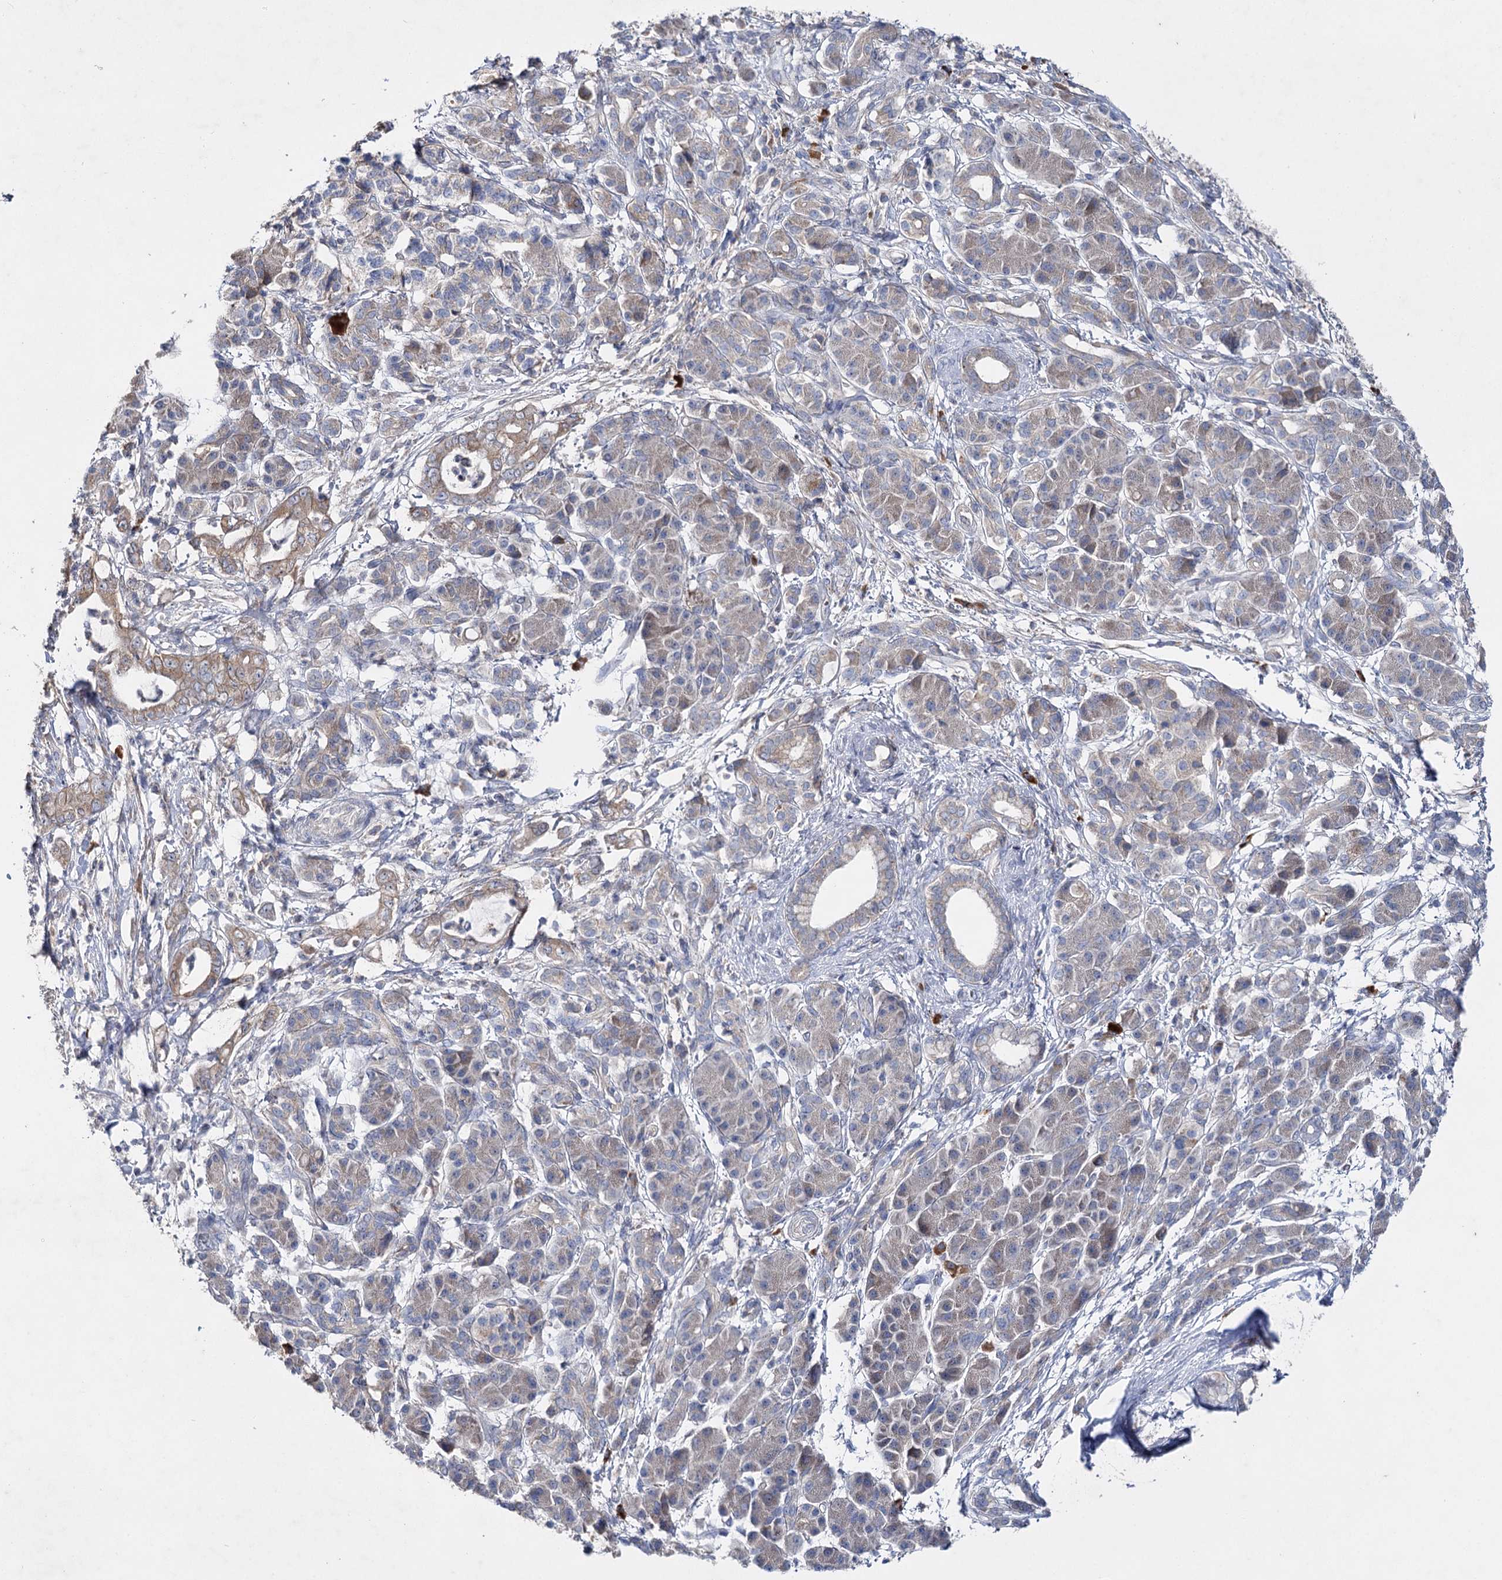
{"staining": {"intensity": "weak", "quantity": ">75%", "location": "cytoplasmic/membranous"}, "tissue": "pancreatic cancer", "cell_type": "Tumor cells", "image_type": "cancer", "snomed": [{"axis": "morphology", "description": "Adenocarcinoma, NOS"}, {"axis": "topography", "description": "Pancreas"}], "caption": "Protein staining of pancreatic cancer tissue shows weak cytoplasmic/membranous positivity in about >75% of tumor cells.", "gene": "IL1RAP", "patient": {"sex": "female", "age": 55}}